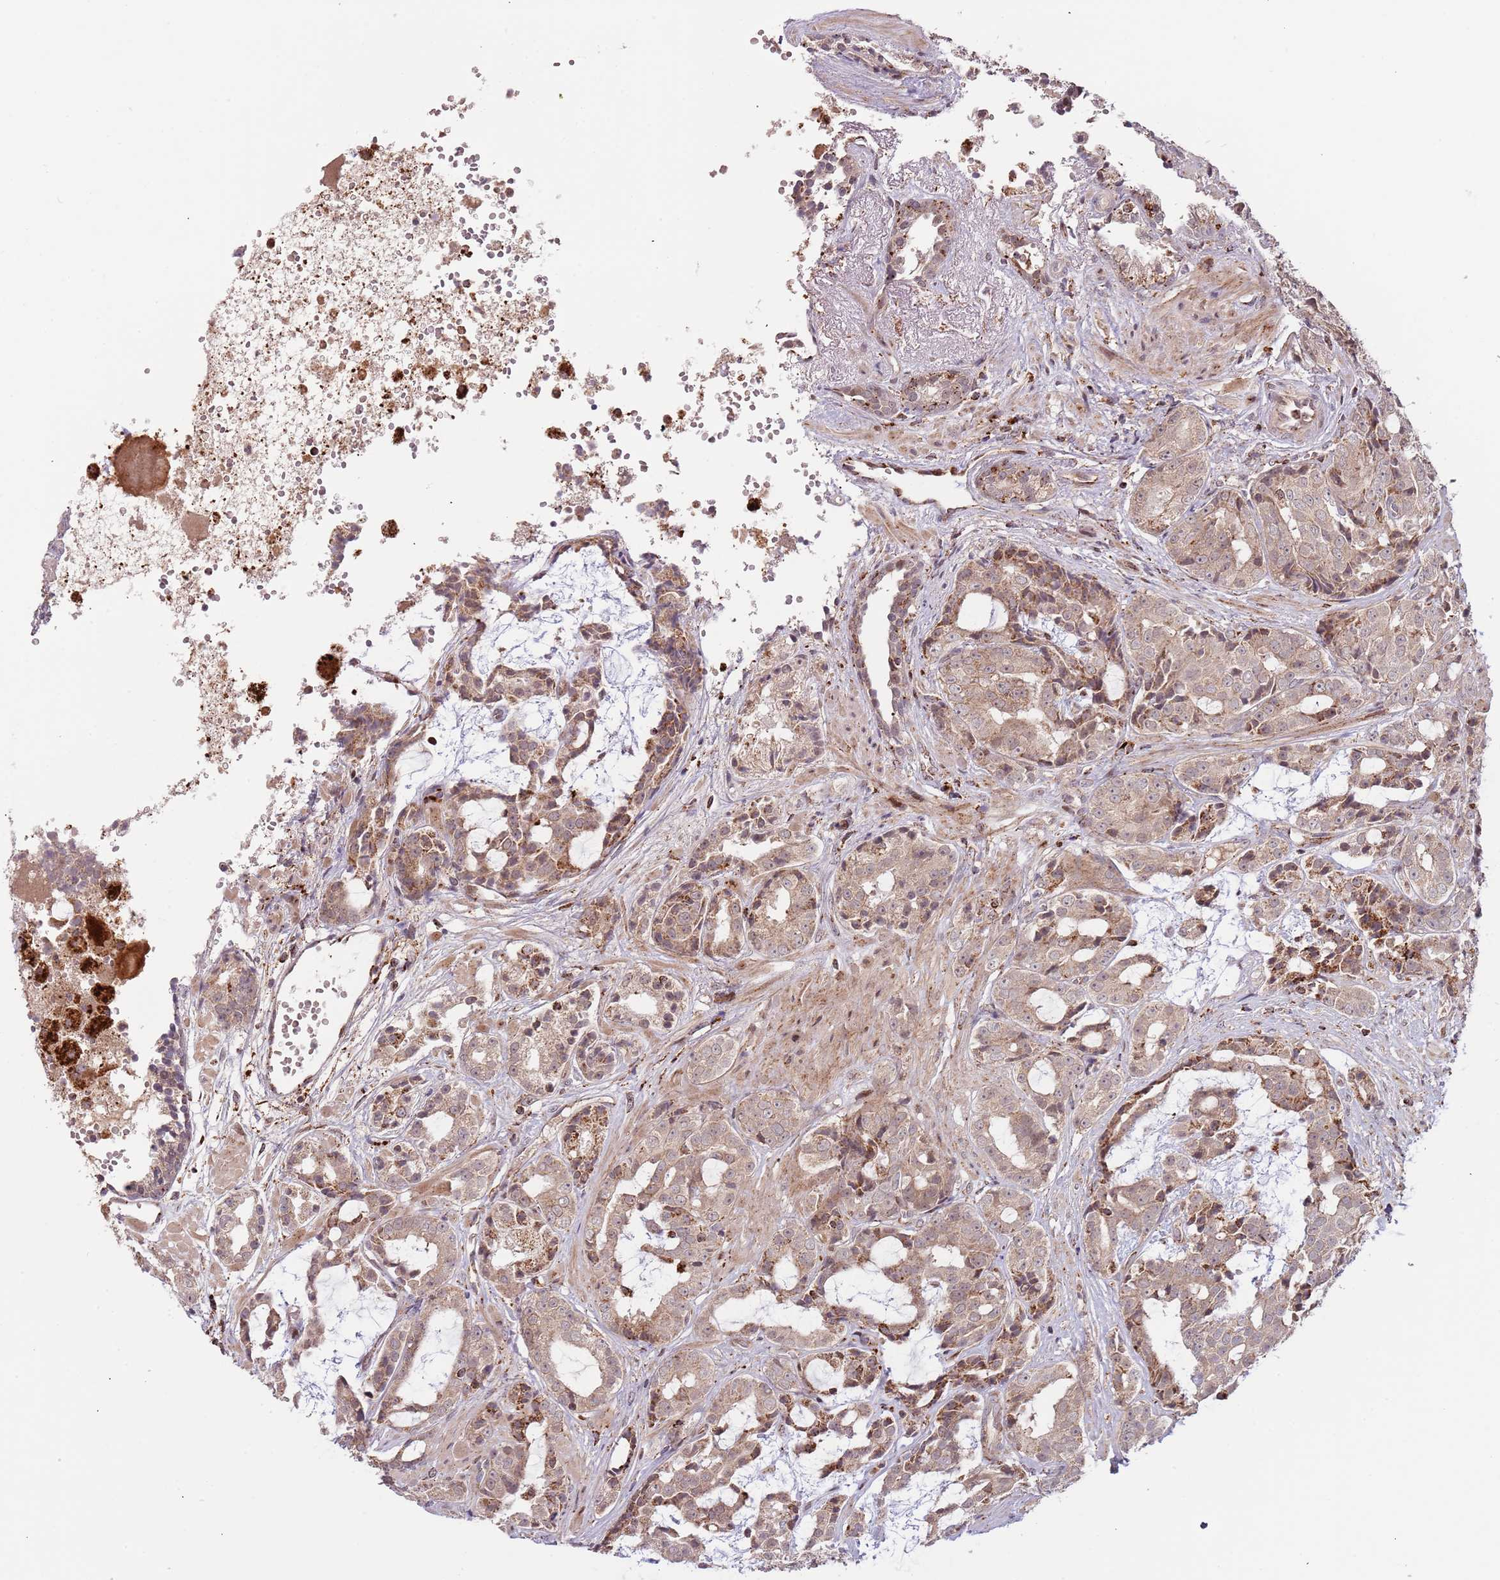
{"staining": {"intensity": "weak", "quantity": "25%-75%", "location": "cytoplasmic/membranous"}, "tissue": "prostate cancer", "cell_type": "Tumor cells", "image_type": "cancer", "snomed": [{"axis": "morphology", "description": "Adenocarcinoma, High grade"}, {"axis": "topography", "description": "Prostate"}], "caption": "Immunohistochemical staining of human prostate cancer reveals weak cytoplasmic/membranous protein staining in about 25%-75% of tumor cells.", "gene": "ULK3", "patient": {"sex": "male", "age": 71}}